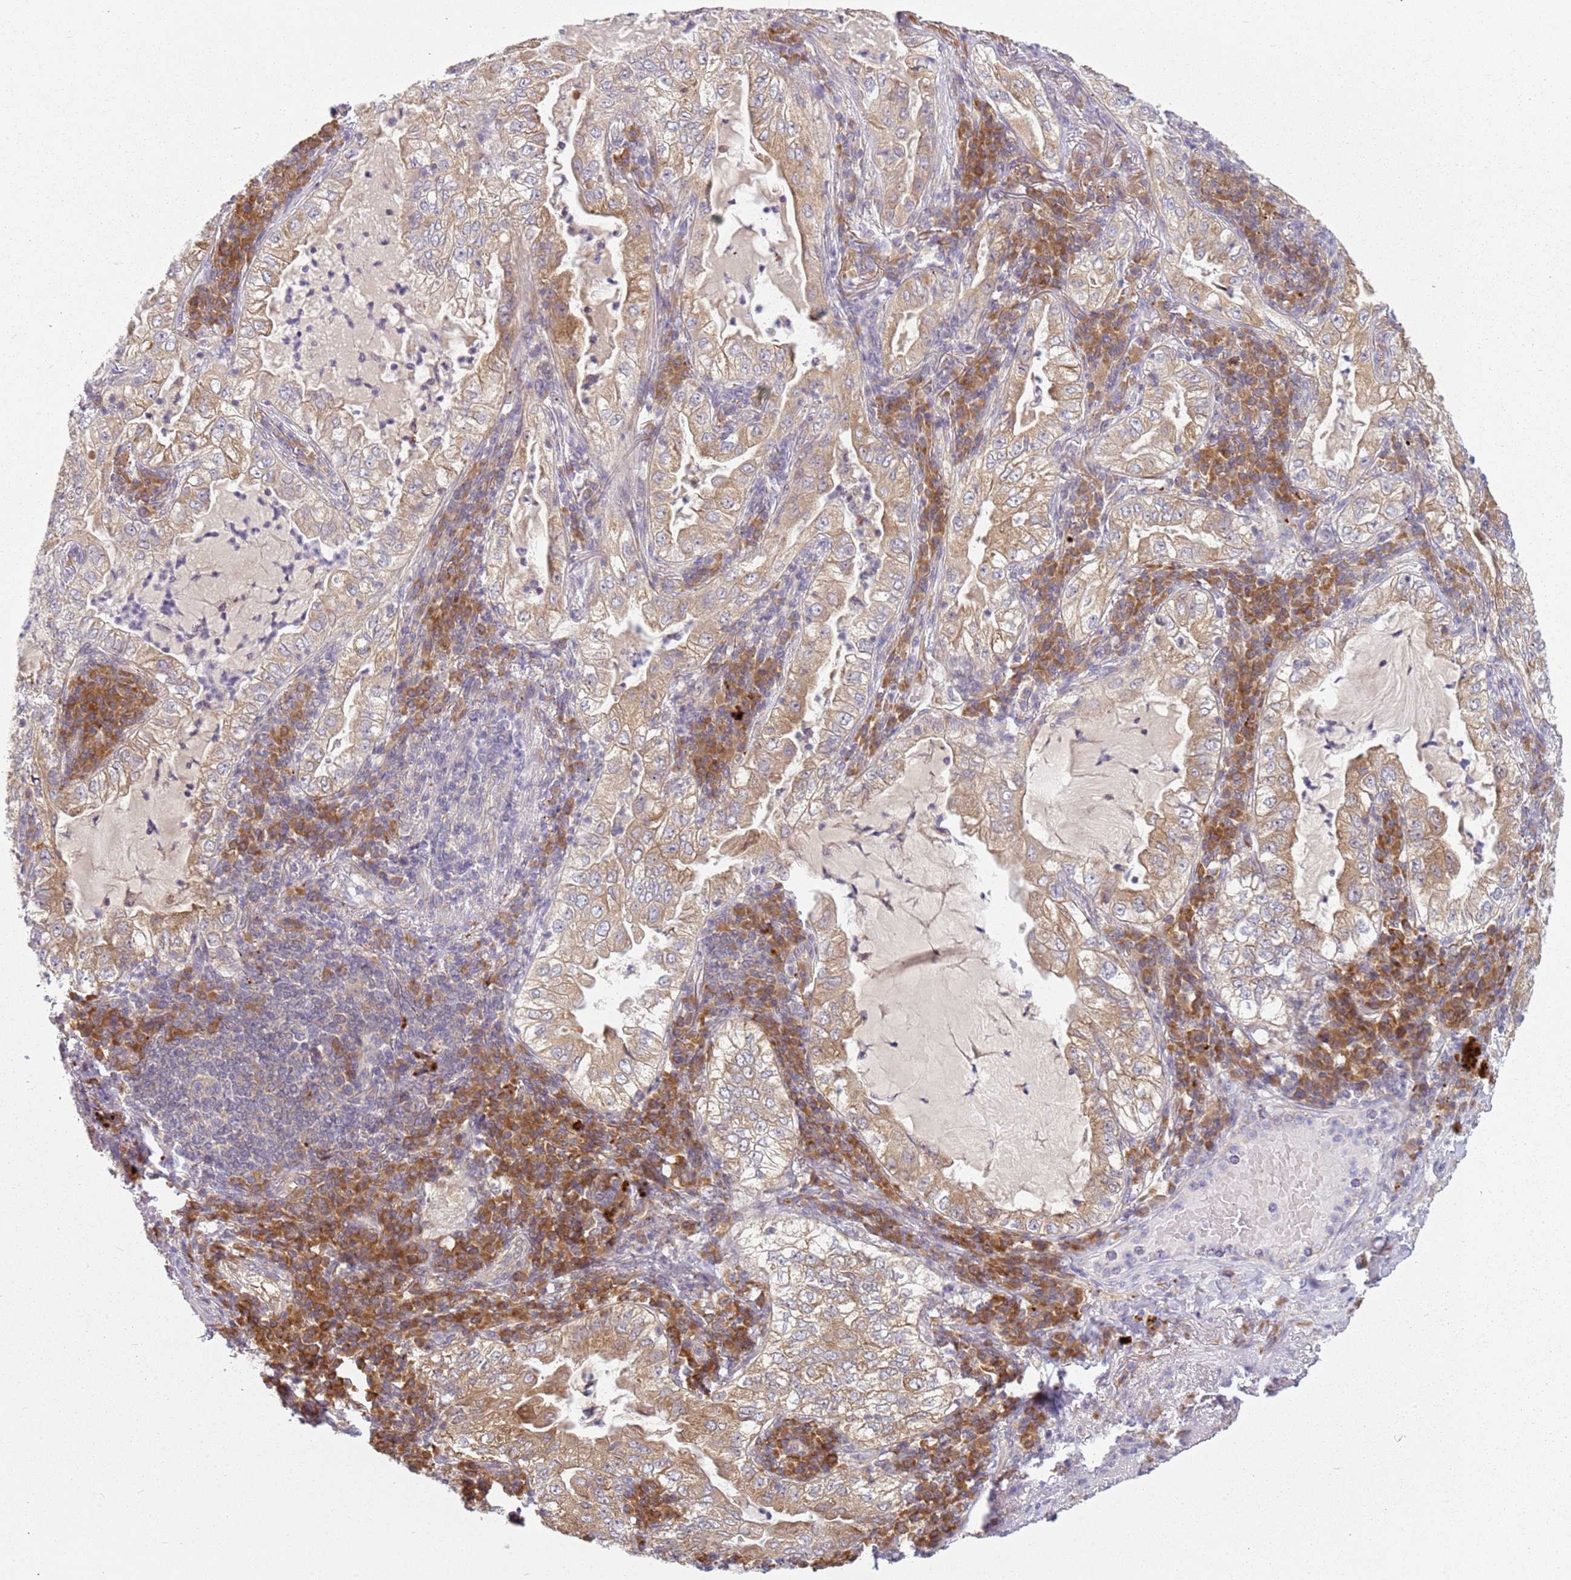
{"staining": {"intensity": "moderate", "quantity": "25%-75%", "location": "cytoplasmic/membranous"}, "tissue": "lung cancer", "cell_type": "Tumor cells", "image_type": "cancer", "snomed": [{"axis": "morphology", "description": "Adenocarcinoma, NOS"}, {"axis": "topography", "description": "Lung"}], "caption": "A medium amount of moderate cytoplasmic/membranous staining is present in about 25%-75% of tumor cells in lung adenocarcinoma tissue.", "gene": "RPS28", "patient": {"sex": "female", "age": 73}}